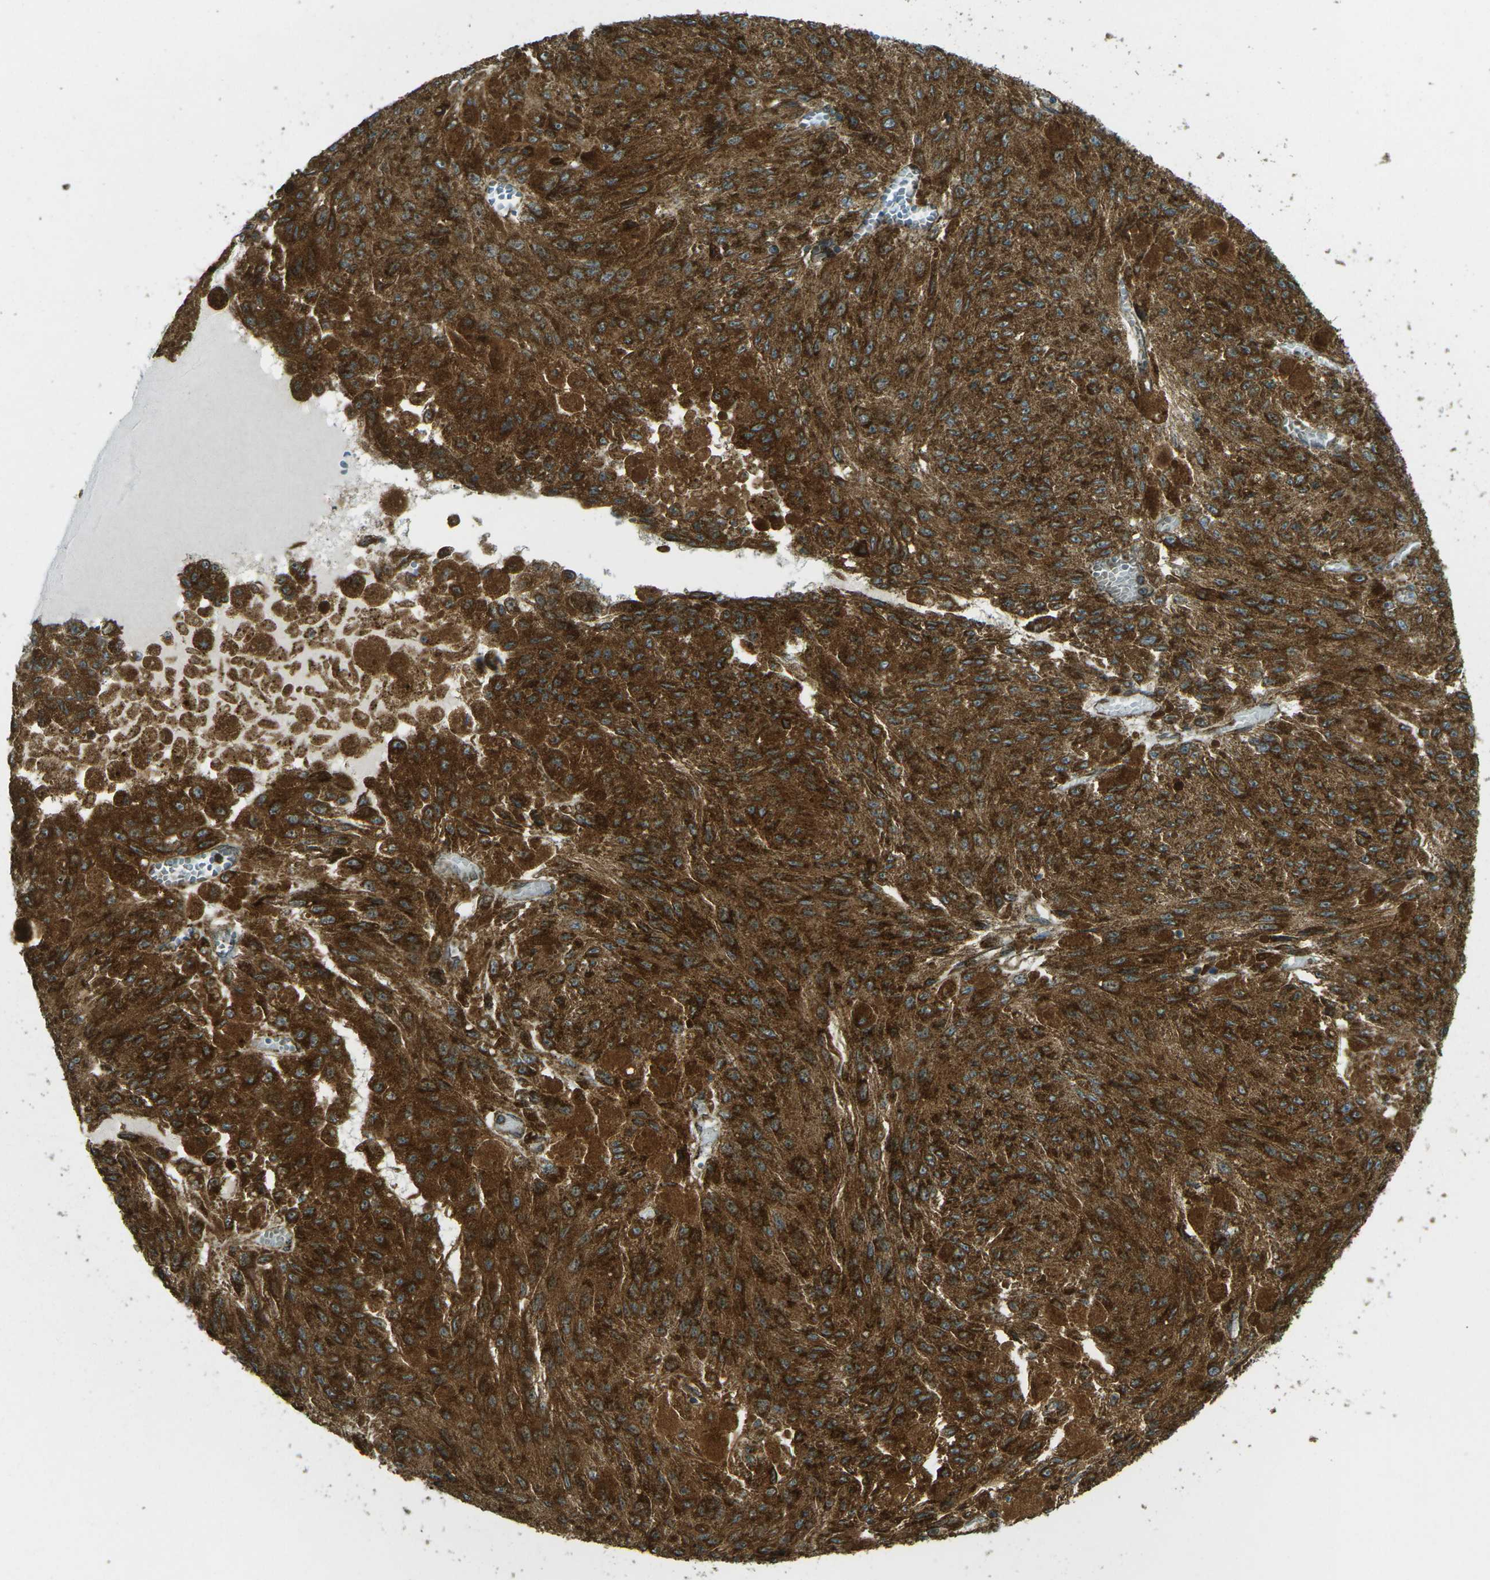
{"staining": {"intensity": "strong", "quantity": ">75%", "location": "cytoplasmic/membranous"}, "tissue": "melanoma", "cell_type": "Tumor cells", "image_type": "cancer", "snomed": [{"axis": "morphology", "description": "Malignant melanoma, NOS"}, {"axis": "topography", "description": "Other"}], "caption": "An immunohistochemistry (IHC) histopathology image of tumor tissue is shown. Protein staining in brown labels strong cytoplasmic/membranous positivity in melanoma within tumor cells.", "gene": "CHMP3", "patient": {"sex": "male", "age": 79}}